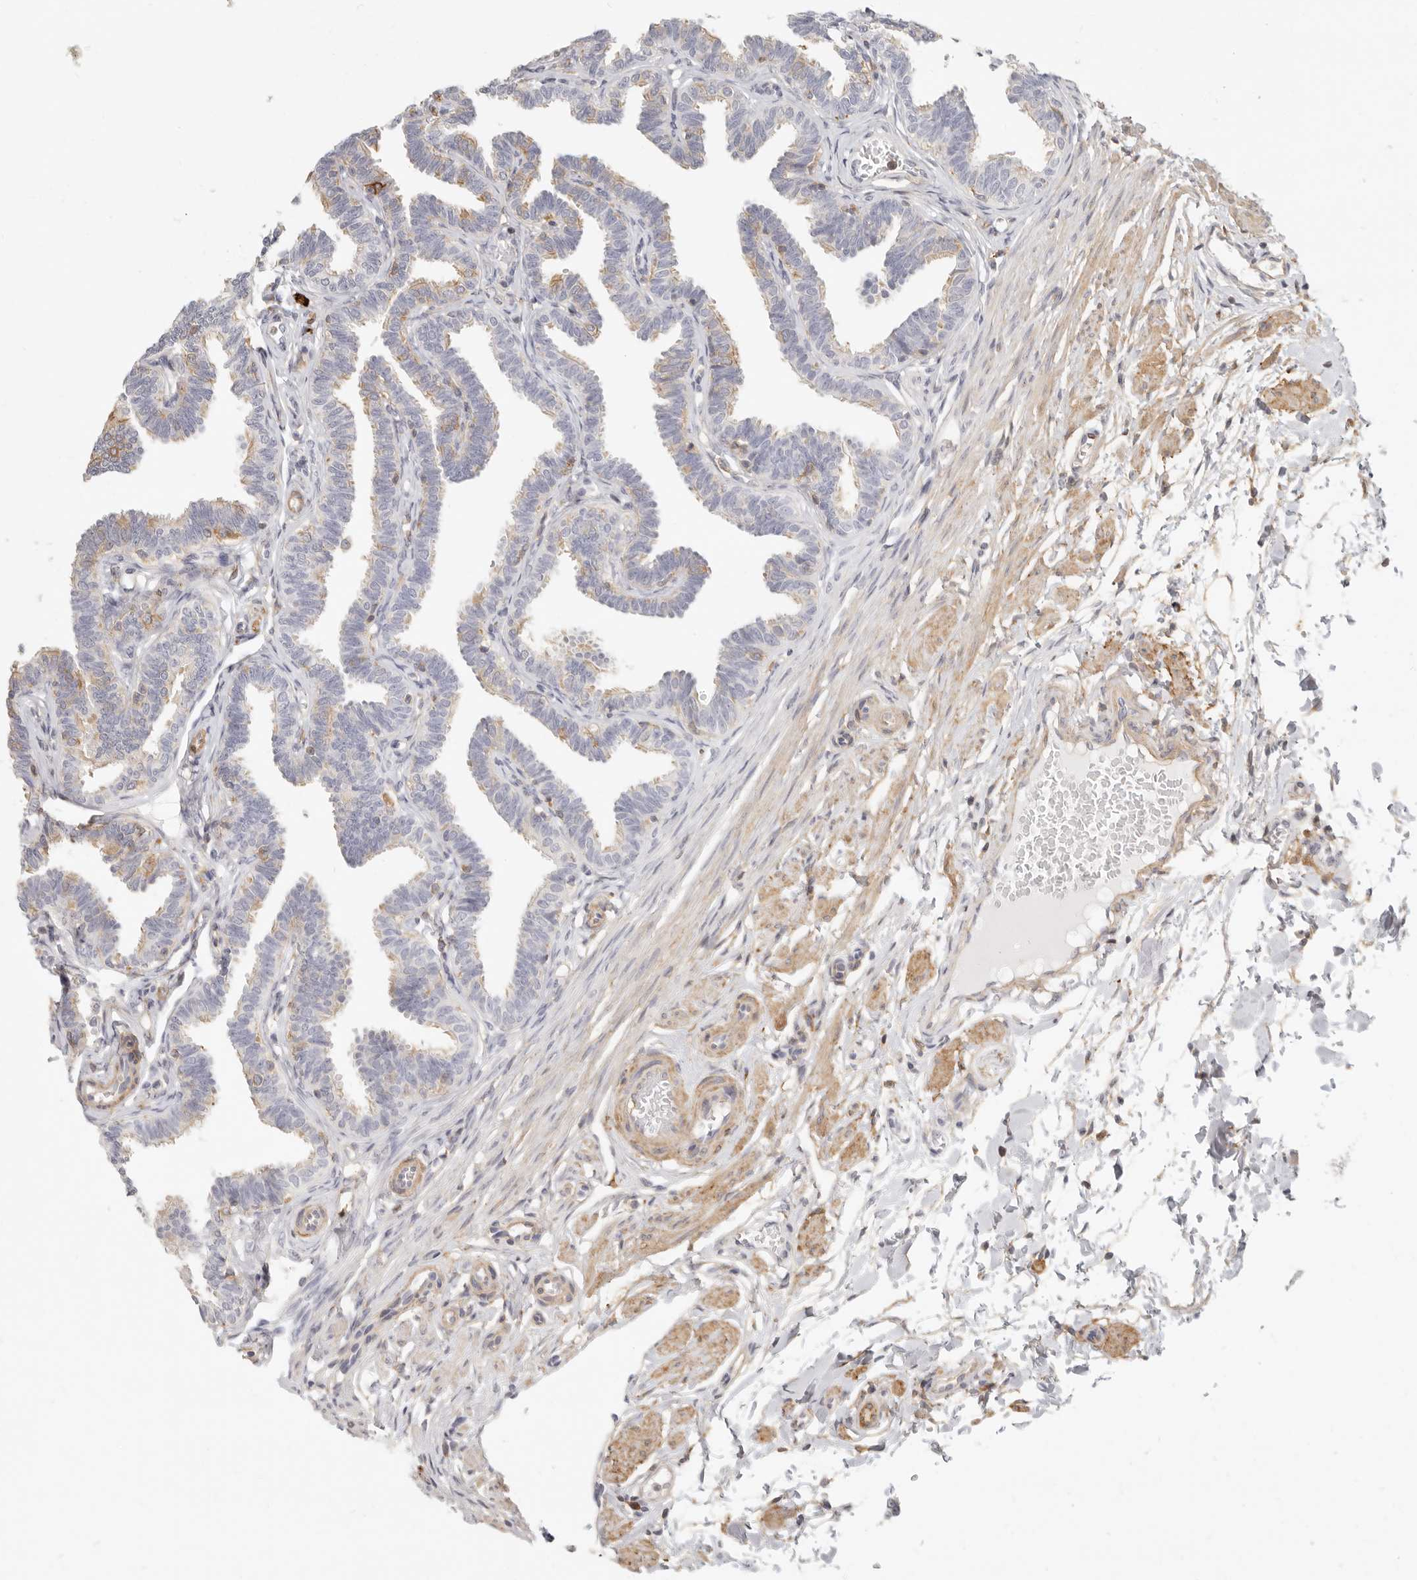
{"staining": {"intensity": "moderate", "quantity": "25%-75%", "location": "cytoplasmic/membranous"}, "tissue": "fallopian tube", "cell_type": "Glandular cells", "image_type": "normal", "snomed": [{"axis": "morphology", "description": "Normal tissue, NOS"}, {"axis": "topography", "description": "Fallopian tube"}, {"axis": "topography", "description": "Ovary"}], "caption": "Immunohistochemistry histopathology image of benign fallopian tube: fallopian tube stained using IHC shows medium levels of moderate protein expression localized specifically in the cytoplasmic/membranous of glandular cells, appearing as a cytoplasmic/membranous brown color.", "gene": "NIBAN1", "patient": {"sex": "female", "age": 23}}